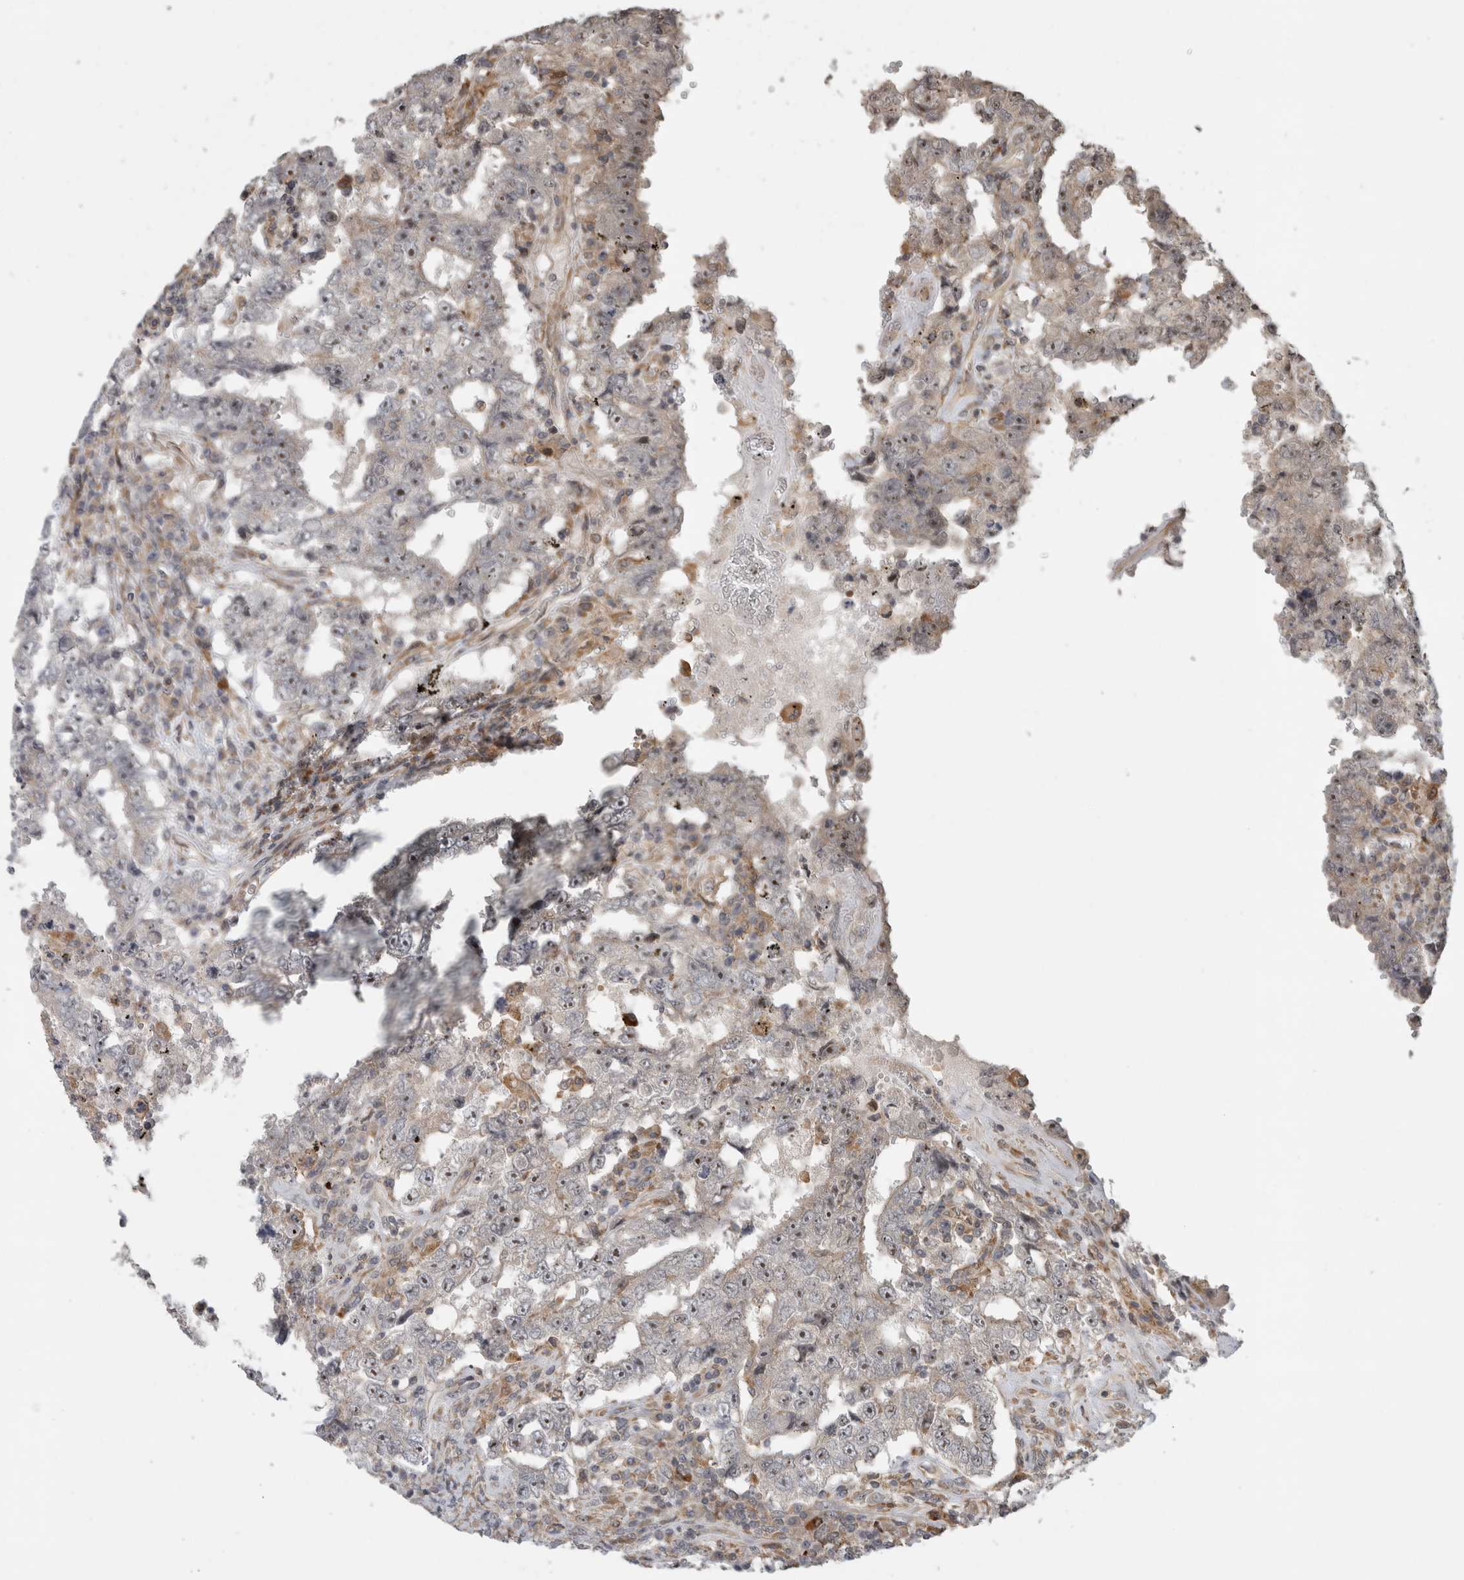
{"staining": {"intensity": "weak", "quantity": ">75%", "location": "nuclear"}, "tissue": "testis cancer", "cell_type": "Tumor cells", "image_type": "cancer", "snomed": [{"axis": "morphology", "description": "Carcinoma, Embryonal, NOS"}, {"axis": "topography", "description": "Testis"}], "caption": "The image exhibits immunohistochemical staining of testis embryonal carcinoma. There is weak nuclear staining is present in about >75% of tumor cells.", "gene": "WASF2", "patient": {"sex": "male", "age": 26}}